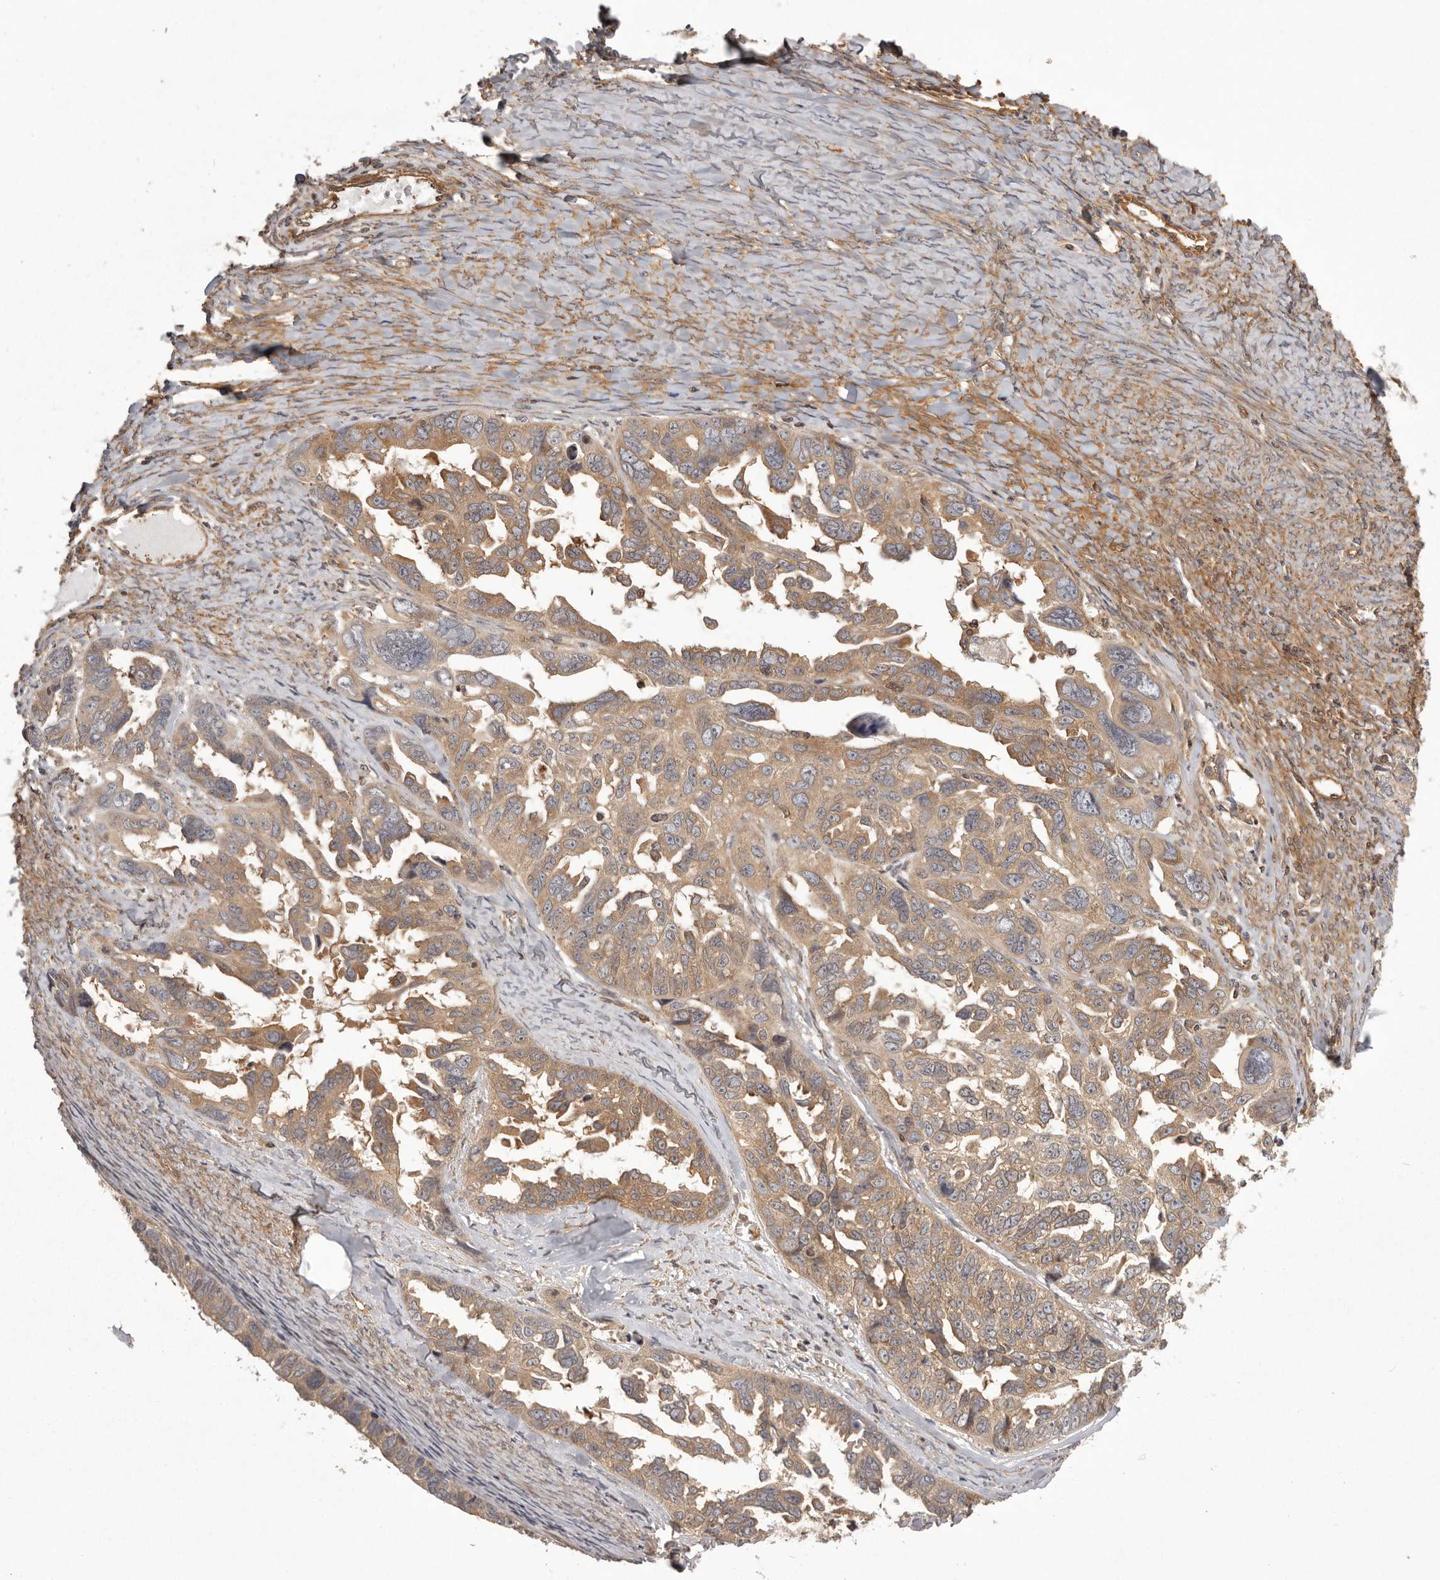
{"staining": {"intensity": "moderate", "quantity": ">75%", "location": "cytoplasmic/membranous"}, "tissue": "ovarian cancer", "cell_type": "Tumor cells", "image_type": "cancer", "snomed": [{"axis": "morphology", "description": "Cystadenocarcinoma, serous, NOS"}, {"axis": "topography", "description": "Ovary"}], "caption": "Ovarian serous cystadenocarcinoma was stained to show a protein in brown. There is medium levels of moderate cytoplasmic/membranous expression in approximately >75% of tumor cells. (Brightfield microscopy of DAB IHC at high magnification).", "gene": "NFKBIA", "patient": {"sex": "female", "age": 79}}